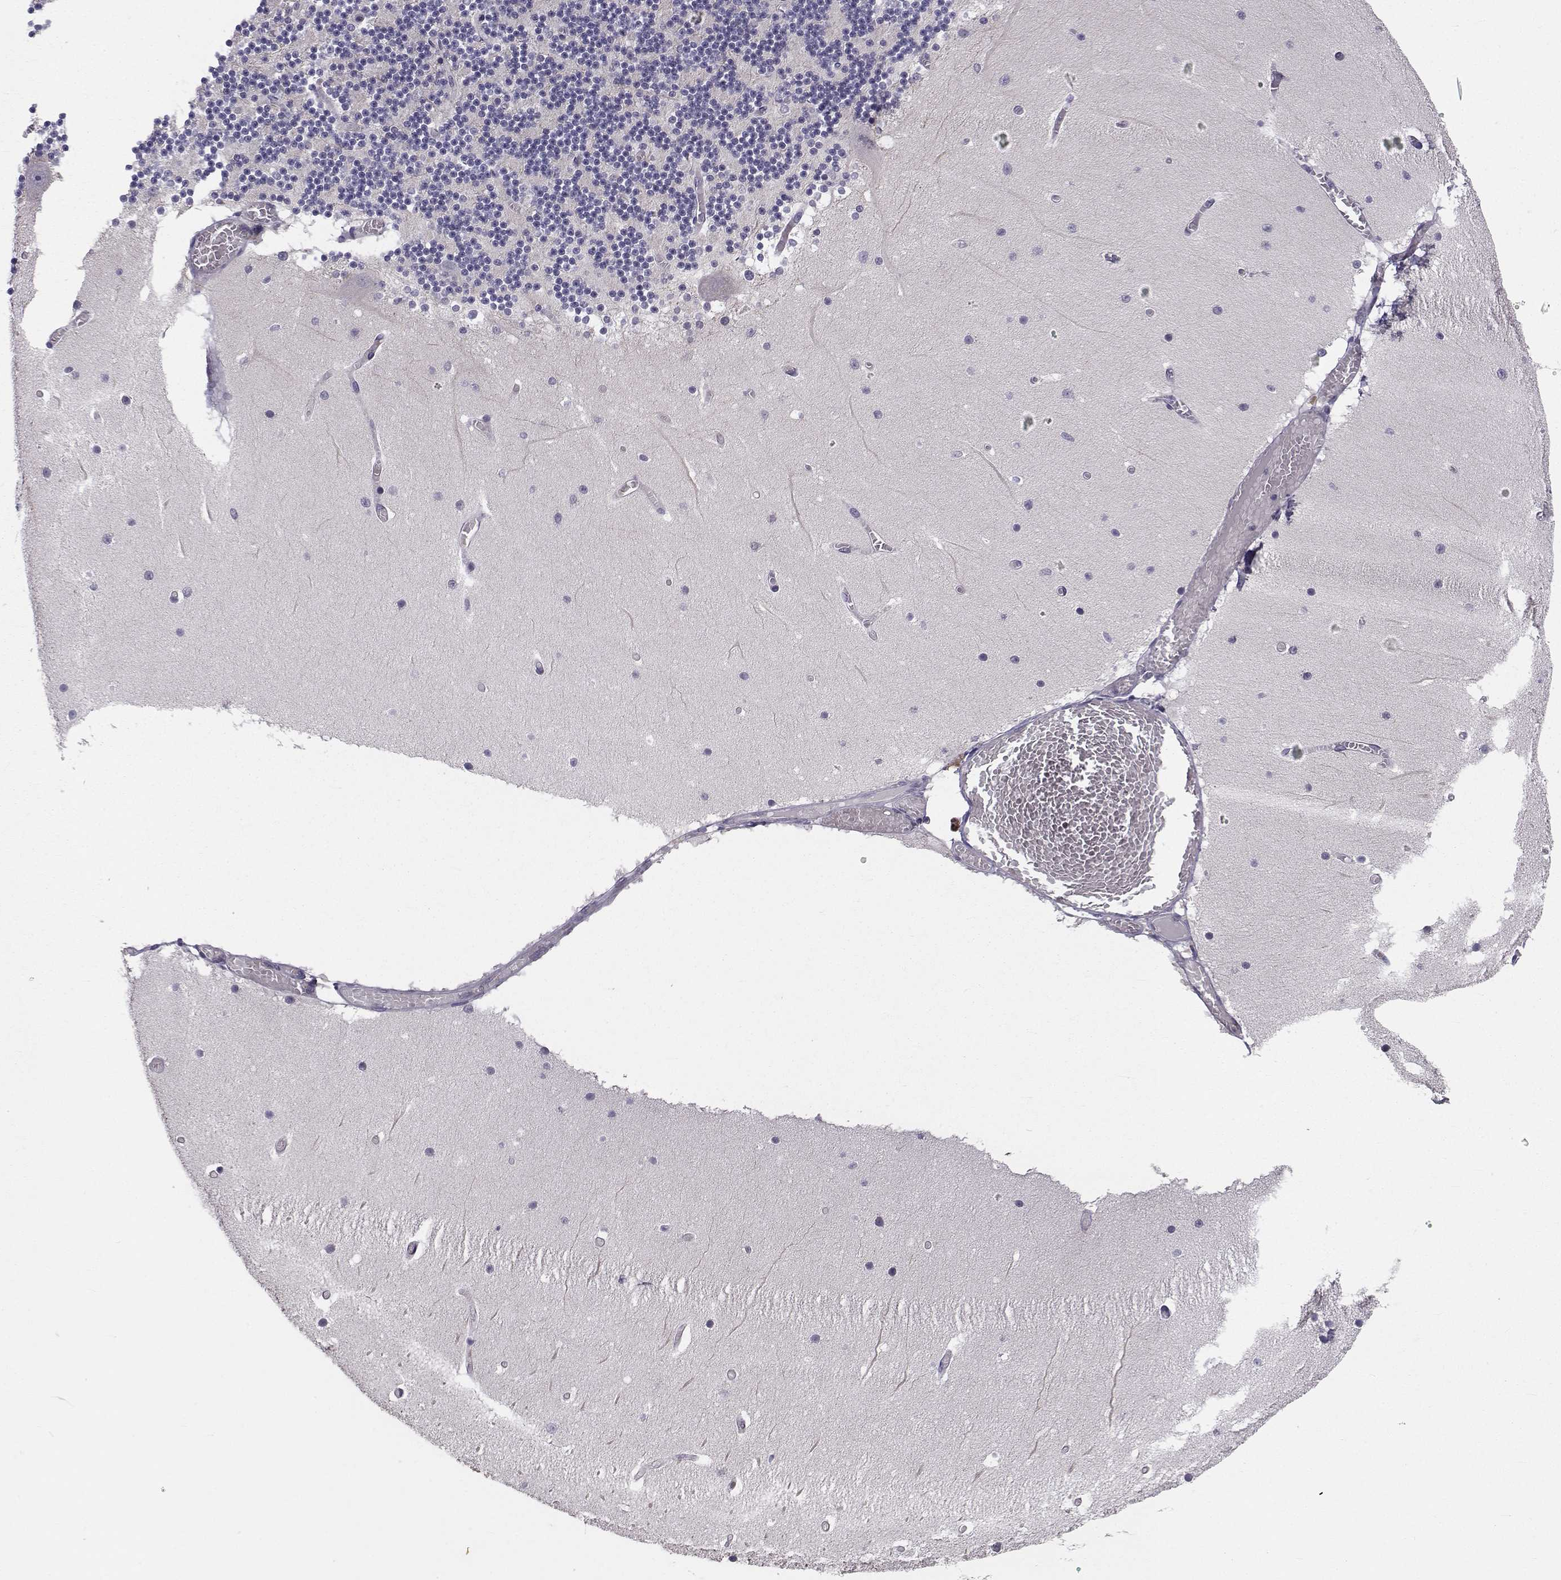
{"staining": {"intensity": "negative", "quantity": "none", "location": "none"}, "tissue": "cerebellum", "cell_type": "Cells in granular layer", "image_type": "normal", "snomed": [{"axis": "morphology", "description": "Normal tissue, NOS"}, {"axis": "topography", "description": "Cerebellum"}], "caption": "IHC of unremarkable cerebellum demonstrates no staining in cells in granular layer.", "gene": "ANGPT1", "patient": {"sex": "female", "age": 28}}